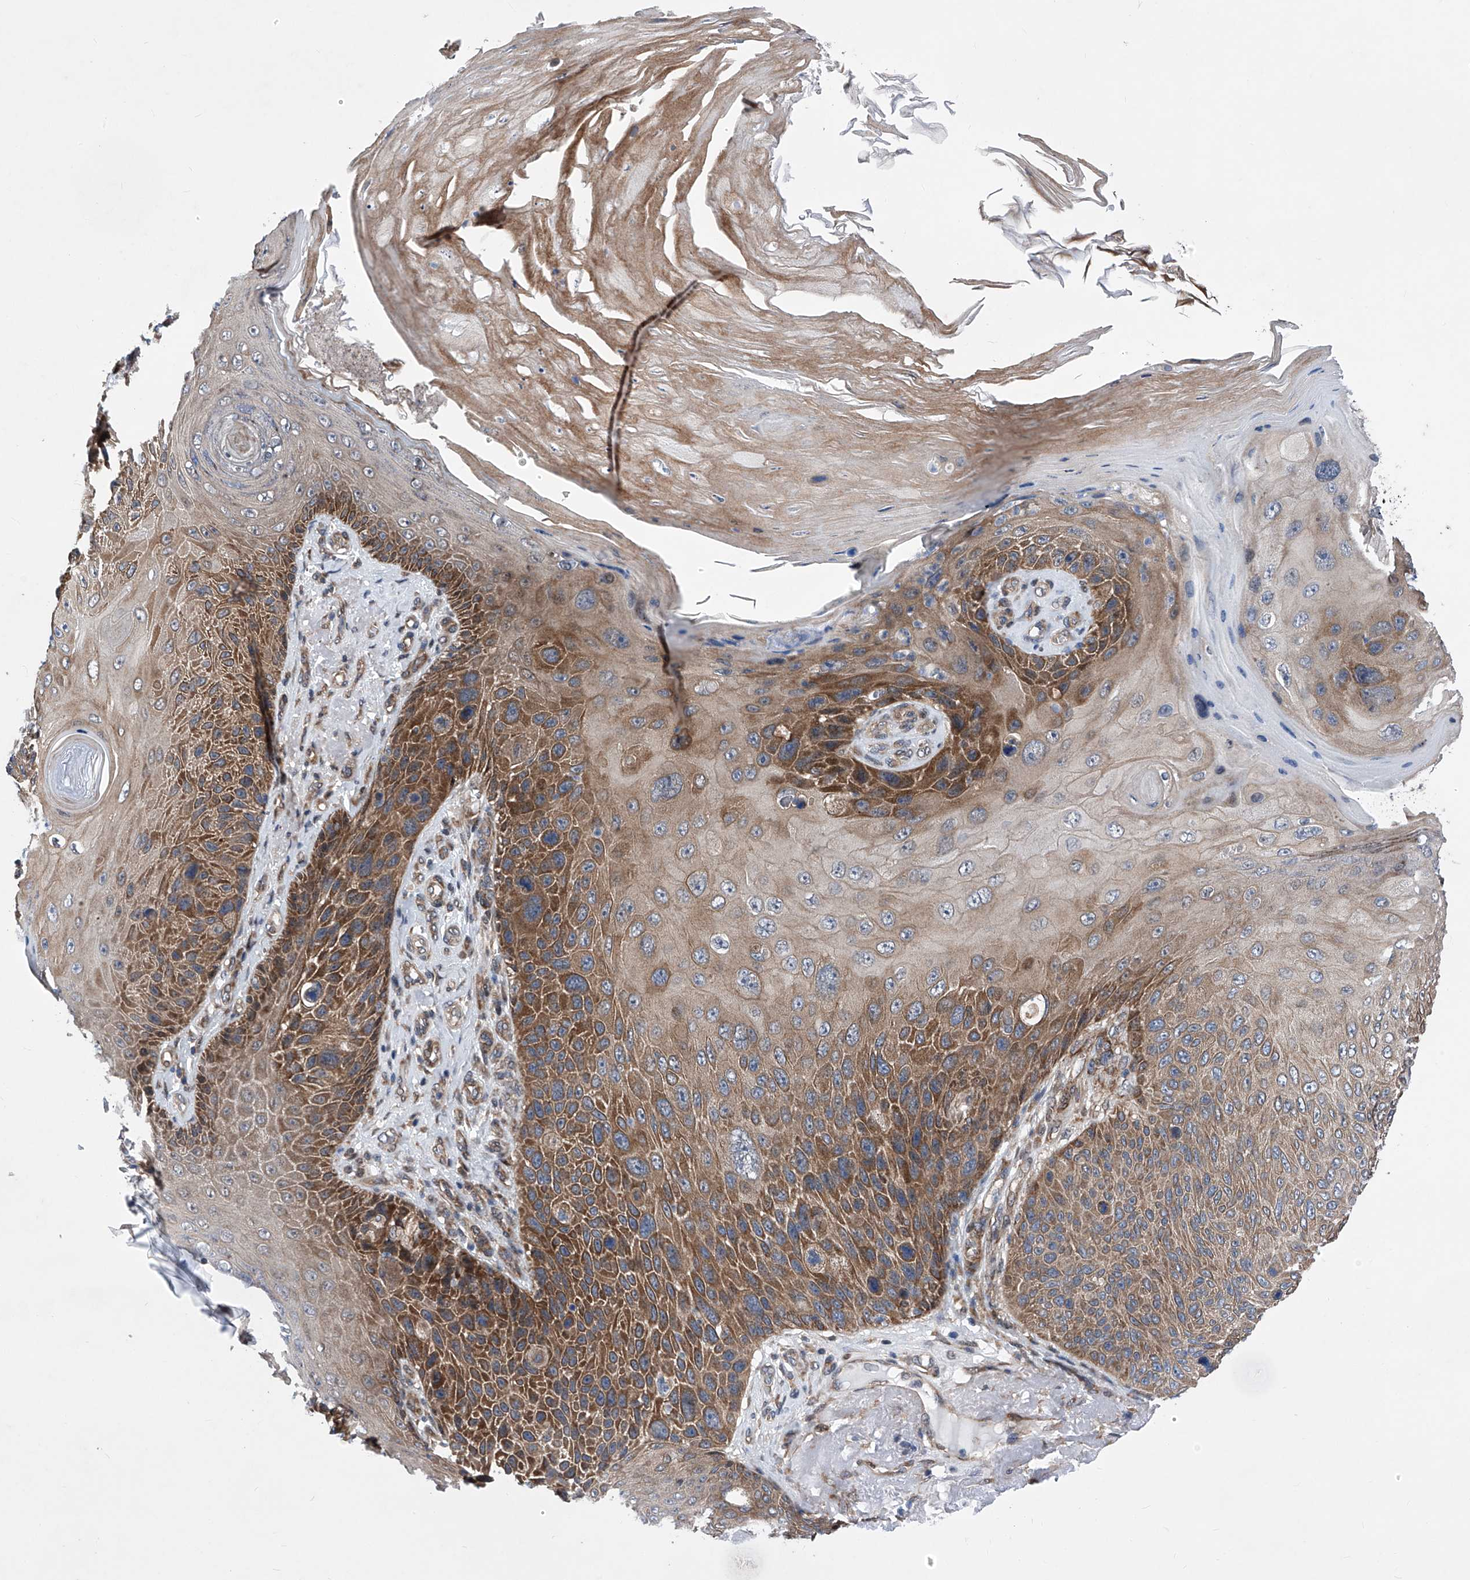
{"staining": {"intensity": "strong", "quantity": "25%-75%", "location": "cytoplasmic/membranous"}, "tissue": "skin cancer", "cell_type": "Tumor cells", "image_type": "cancer", "snomed": [{"axis": "morphology", "description": "Squamous cell carcinoma, NOS"}, {"axis": "topography", "description": "Skin"}], "caption": "Immunohistochemical staining of skin squamous cell carcinoma shows strong cytoplasmic/membranous protein positivity in about 25%-75% of tumor cells.", "gene": "KTI12", "patient": {"sex": "female", "age": 88}}